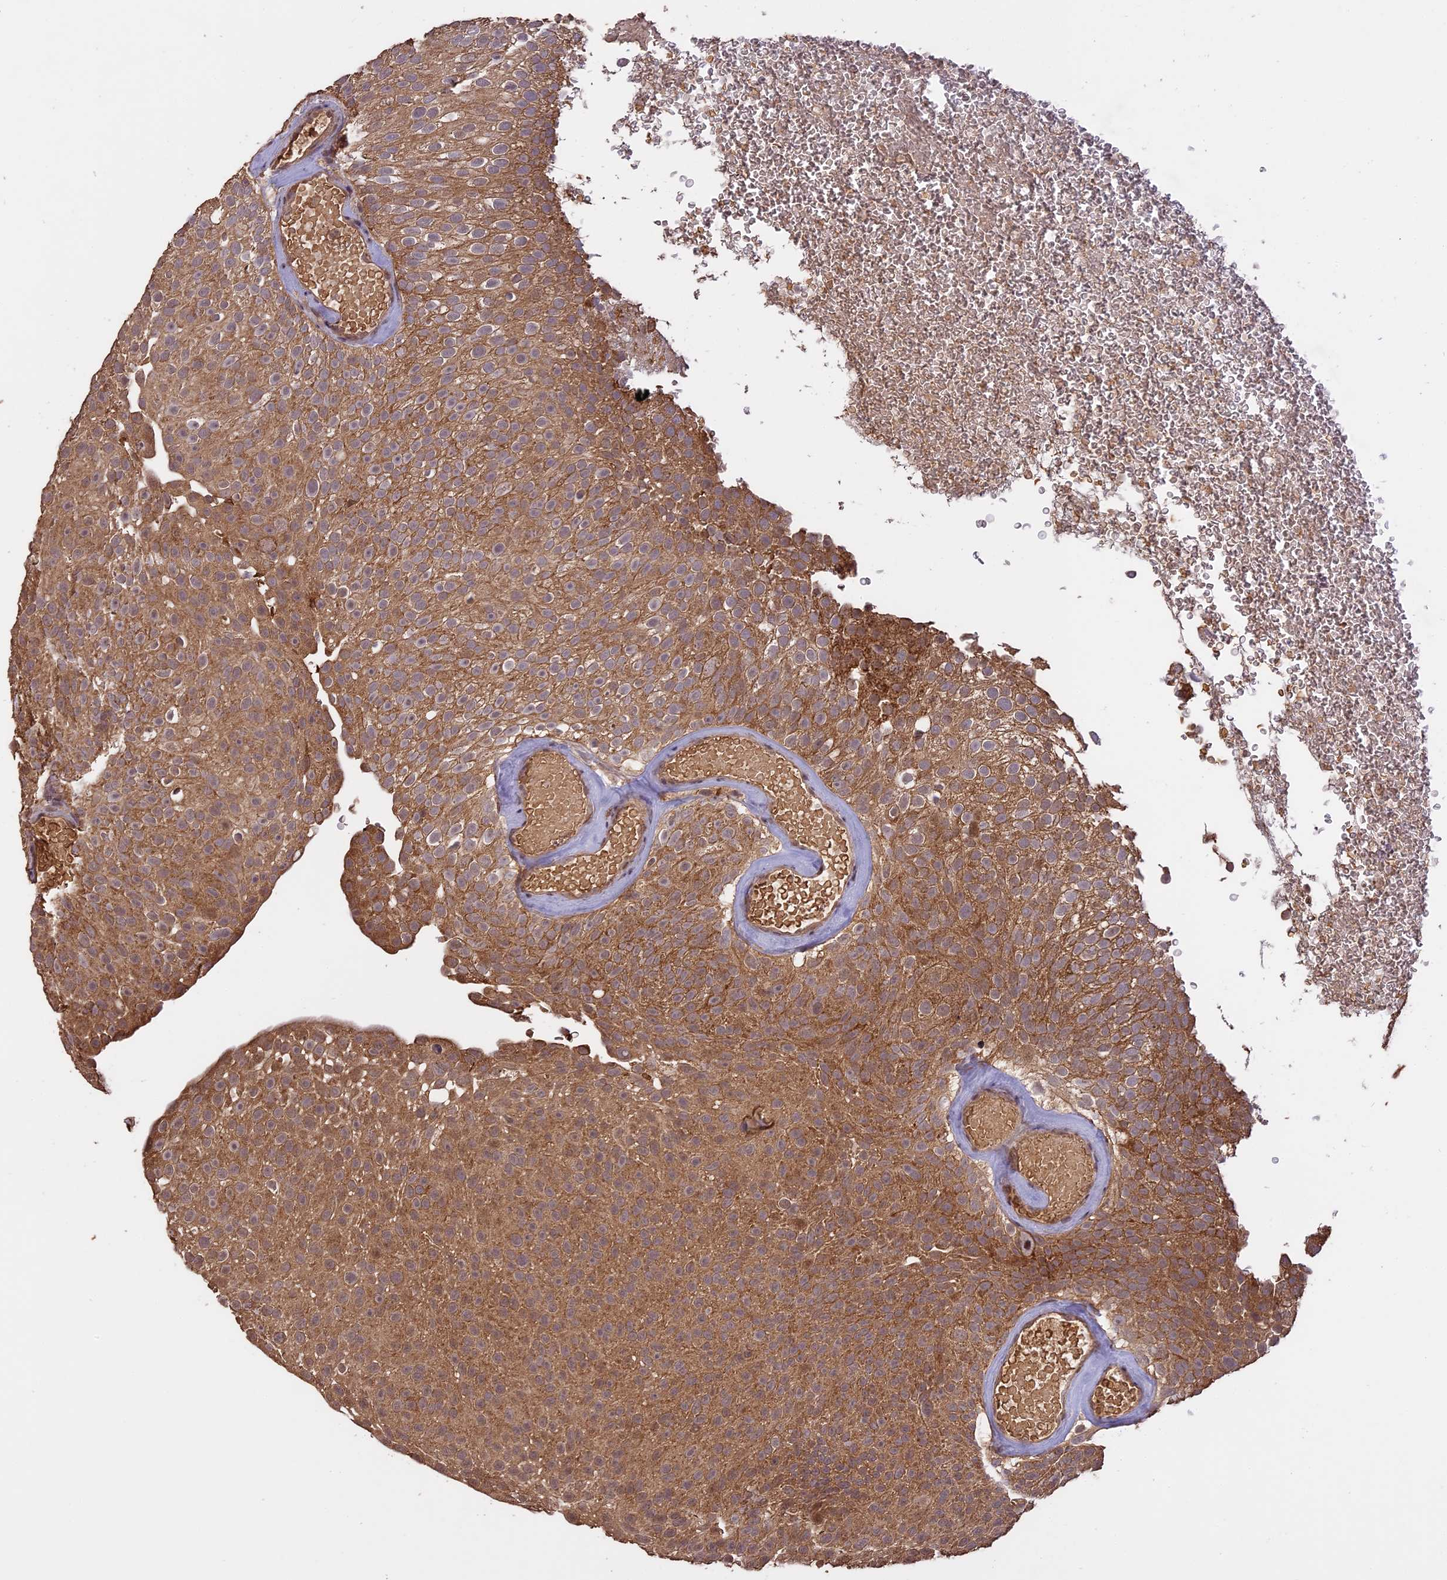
{"staining": {"intensity": "moderate", "quantity": ">75%", "location": "cytoplasmic/membranous"}, "tissue": "urothelial cancer", "cell_type": "Tumor cells", "image_type": "cancer", "snomed": [{"axis": "morphology", "description": "Urothelial carcinoma, Low grade"}, {"axis": "topography", "description": "Urinary bladder"}], "caption": "High-power microscopy captured an immunohistochemistry (IHC) histopathology image of urothelial cancer, revealing moderate cytoplasmic/membranous expression in approximately >75% of tumor cells.", "gene": "TIGD7", "patient": {"sex": "male", "age": 78}}